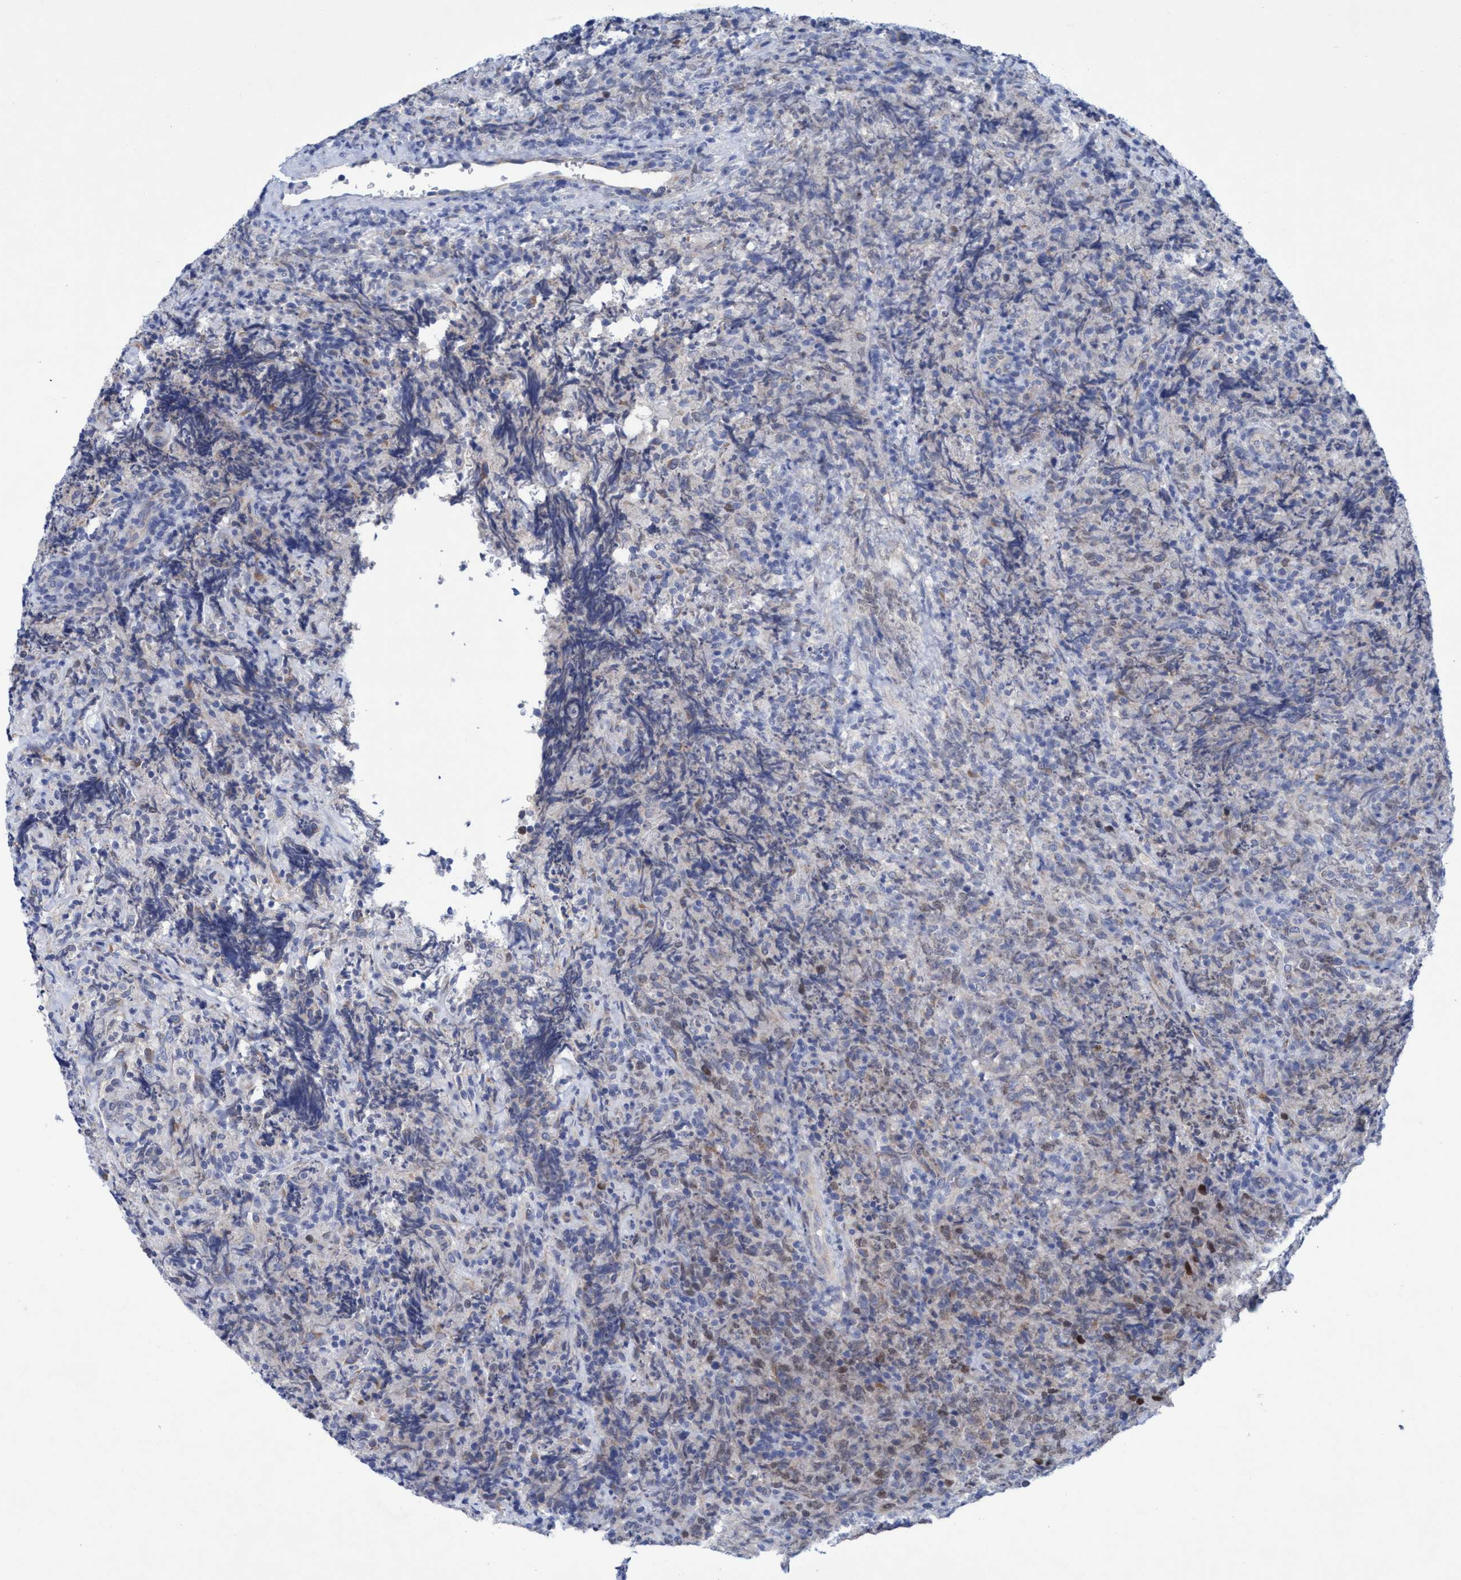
{"staining": {"intensity": "weak", "quantity": "25%-75%", "location": "cytoplasmic/membranous,nuclear"}, "tissue": "lymphoma", "cell_type": "Tumor cells", "image_type": "cancer", "snomed": [{"axis": "morphology", "description": "Malignant lymphoma, non-Hodgkin's type, High grade"}, {"axis": "topography", "description": "Tonsil"}], "caption": "A photomicrograph of human lymphoma stained for a protein reveals weak cytoplasmic/membranous and nuclear brown staining in tumor cells. (Stains: DAB in brown, nuclei in blue, Microscopy: brightfield microscopy at high magnification).", "gene": "RSAD1", "patient": {"sex": "female", "age": 36}}